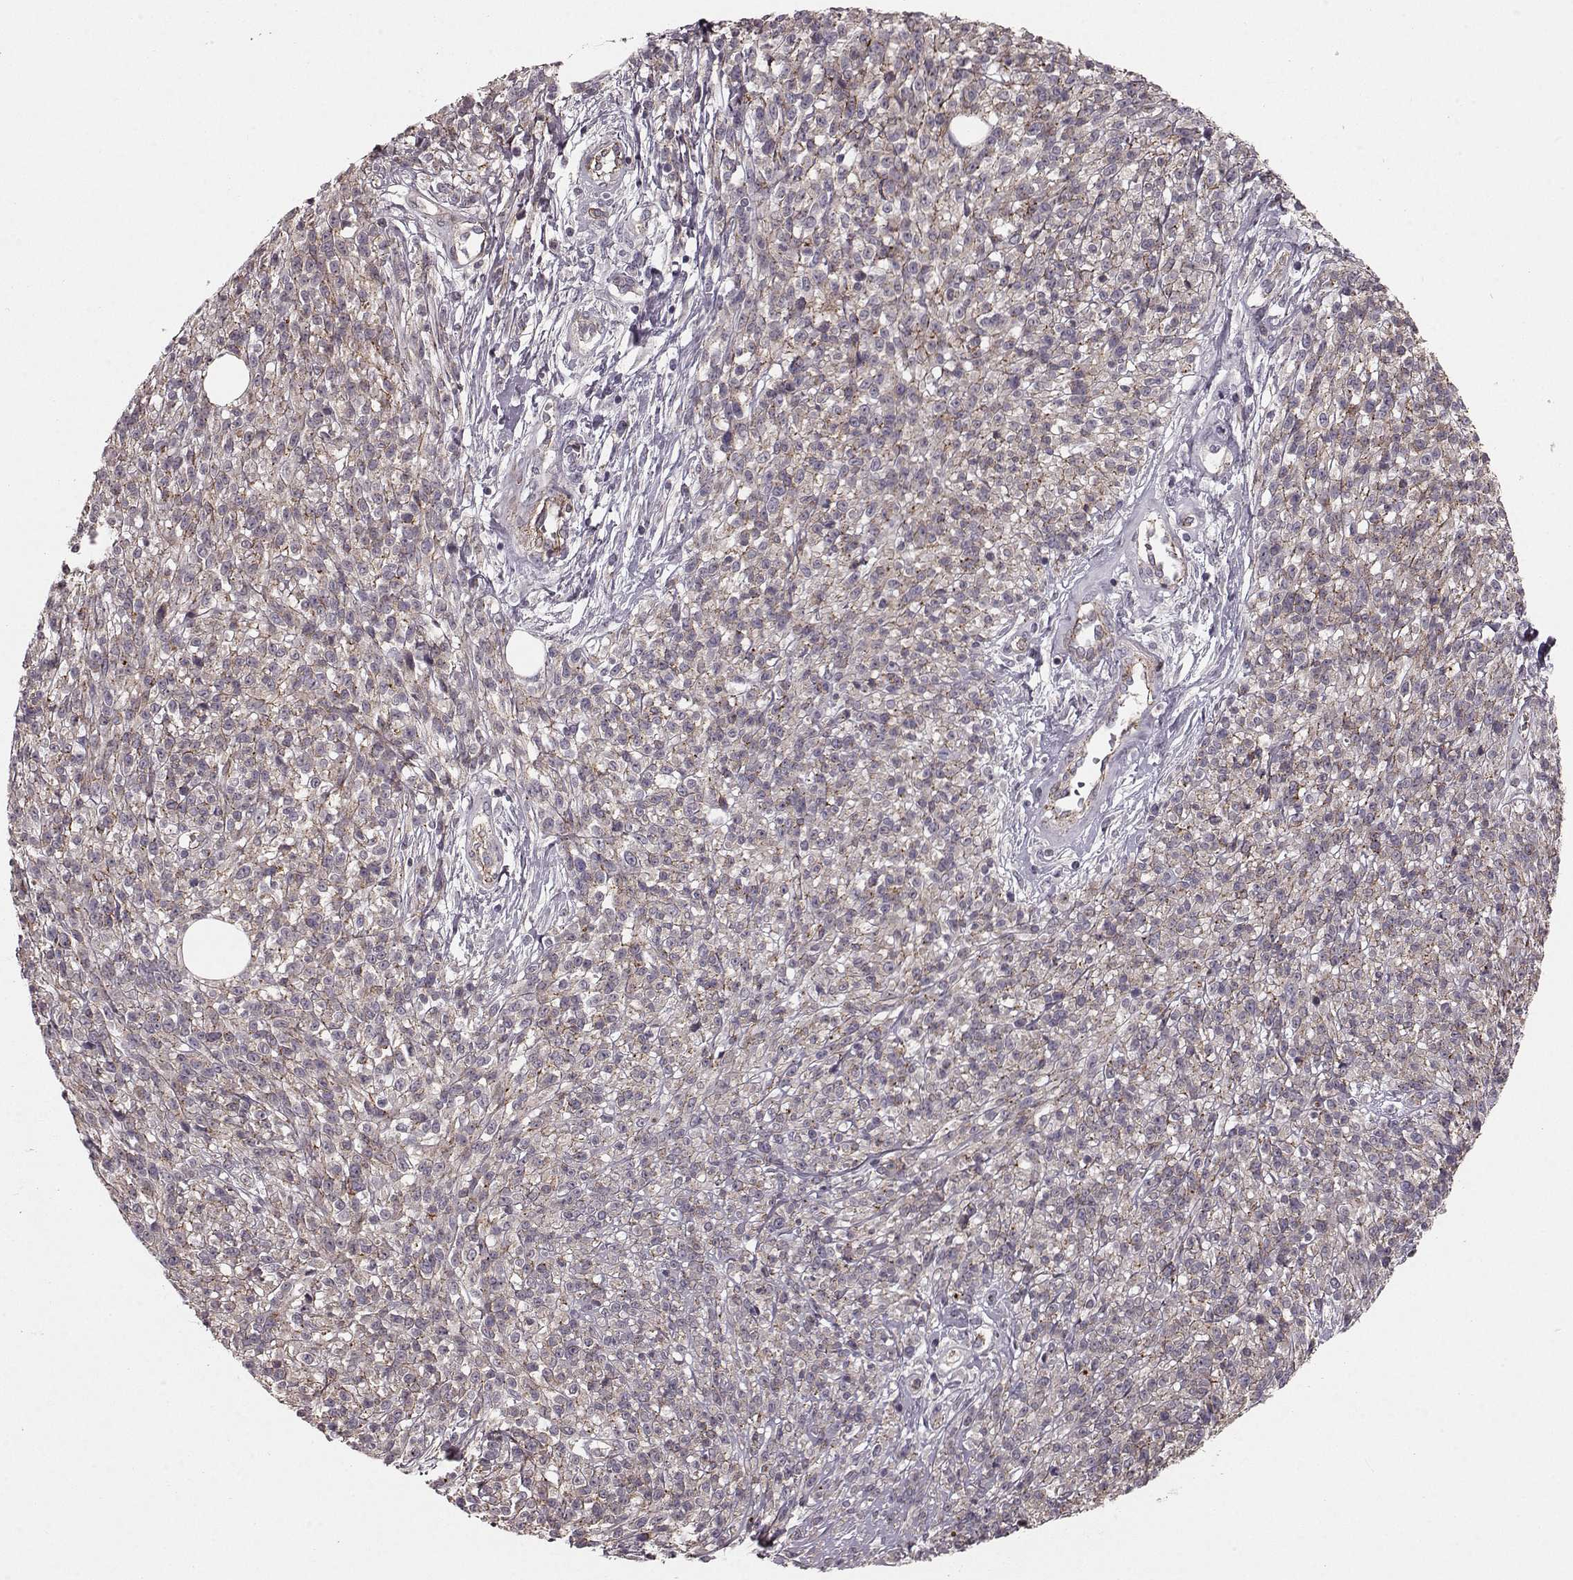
{"staining": {"intensity": "negative", "quantity": "none", "location": "none"}, "tissue": "melanoma", "cell_type": "Tumor cells", "image_type": "cancer", "snomed": [{"axis": "morphology", "description": "Malignant melanoma, NOS"}, {"axis": "topography", "description": "Skin"}, {"axis": "topography", "description": "Skin of trunk"}], "caption": "Immunohistochemical staining of human malignant melanoma shows no significant staining in tumor cells.", "gene": "SLC22A18", "patient": {"sex": "male", "age": 74}}